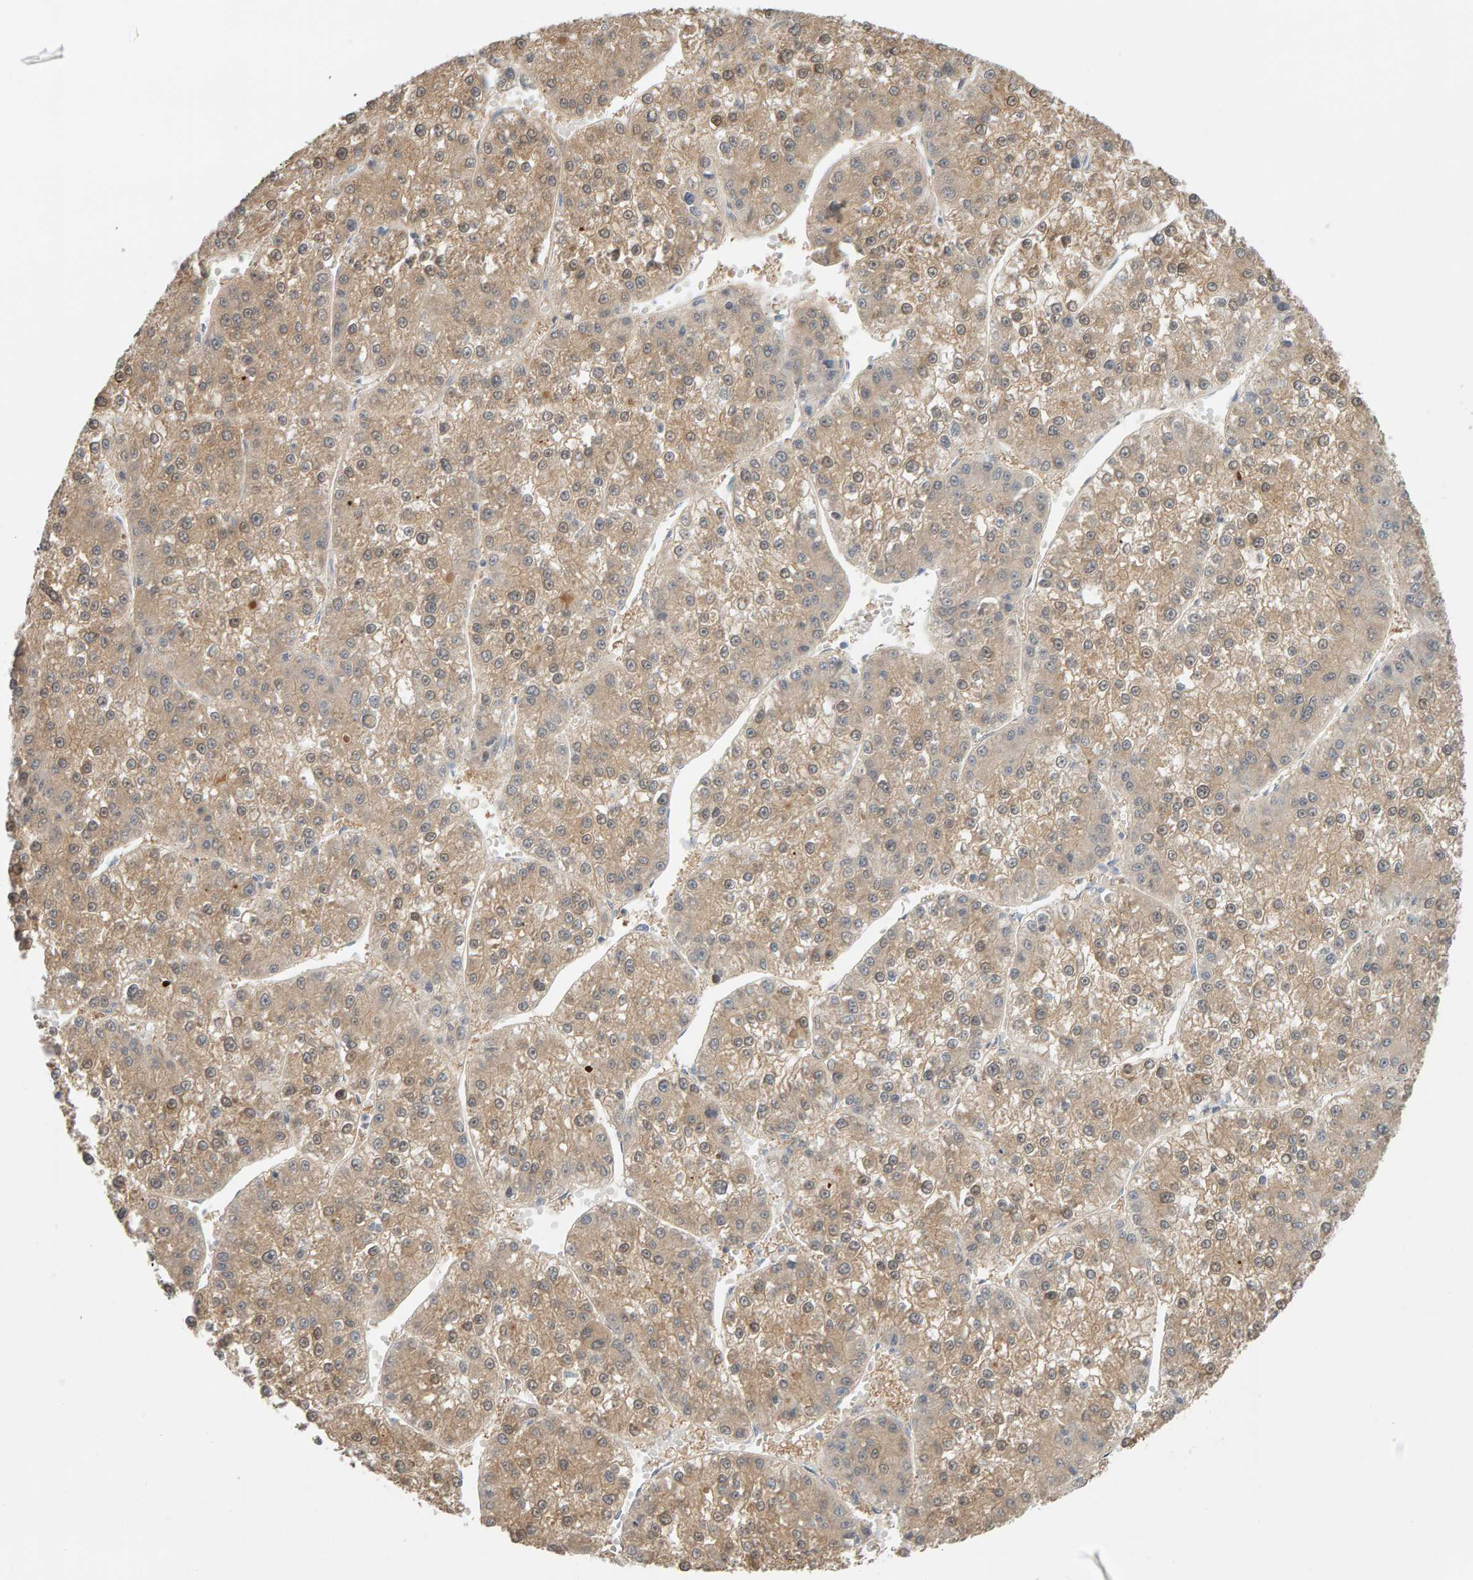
{"staining": {"intensity": "weak", "quantity": ">75%", "location": "cytoplasmic/membranous"}, "tissue": "liver cancer", "cell_type": "Tumor cells", "image_type": "cancer", "snomed": [{"axis": "morphology", "description": "Carcinoma, Hepatocellular, NOS"}, {"axis": "topography", "description": "Liver"}], "caption": "Immunohistochemical staining of hepatocellular carcinoma (liver) displays weak cytoplasmic/membranous protein expression in about >75% of tumor cells.", "gene": "GFUS", "patient": {"sex": "female", "age": 73}}